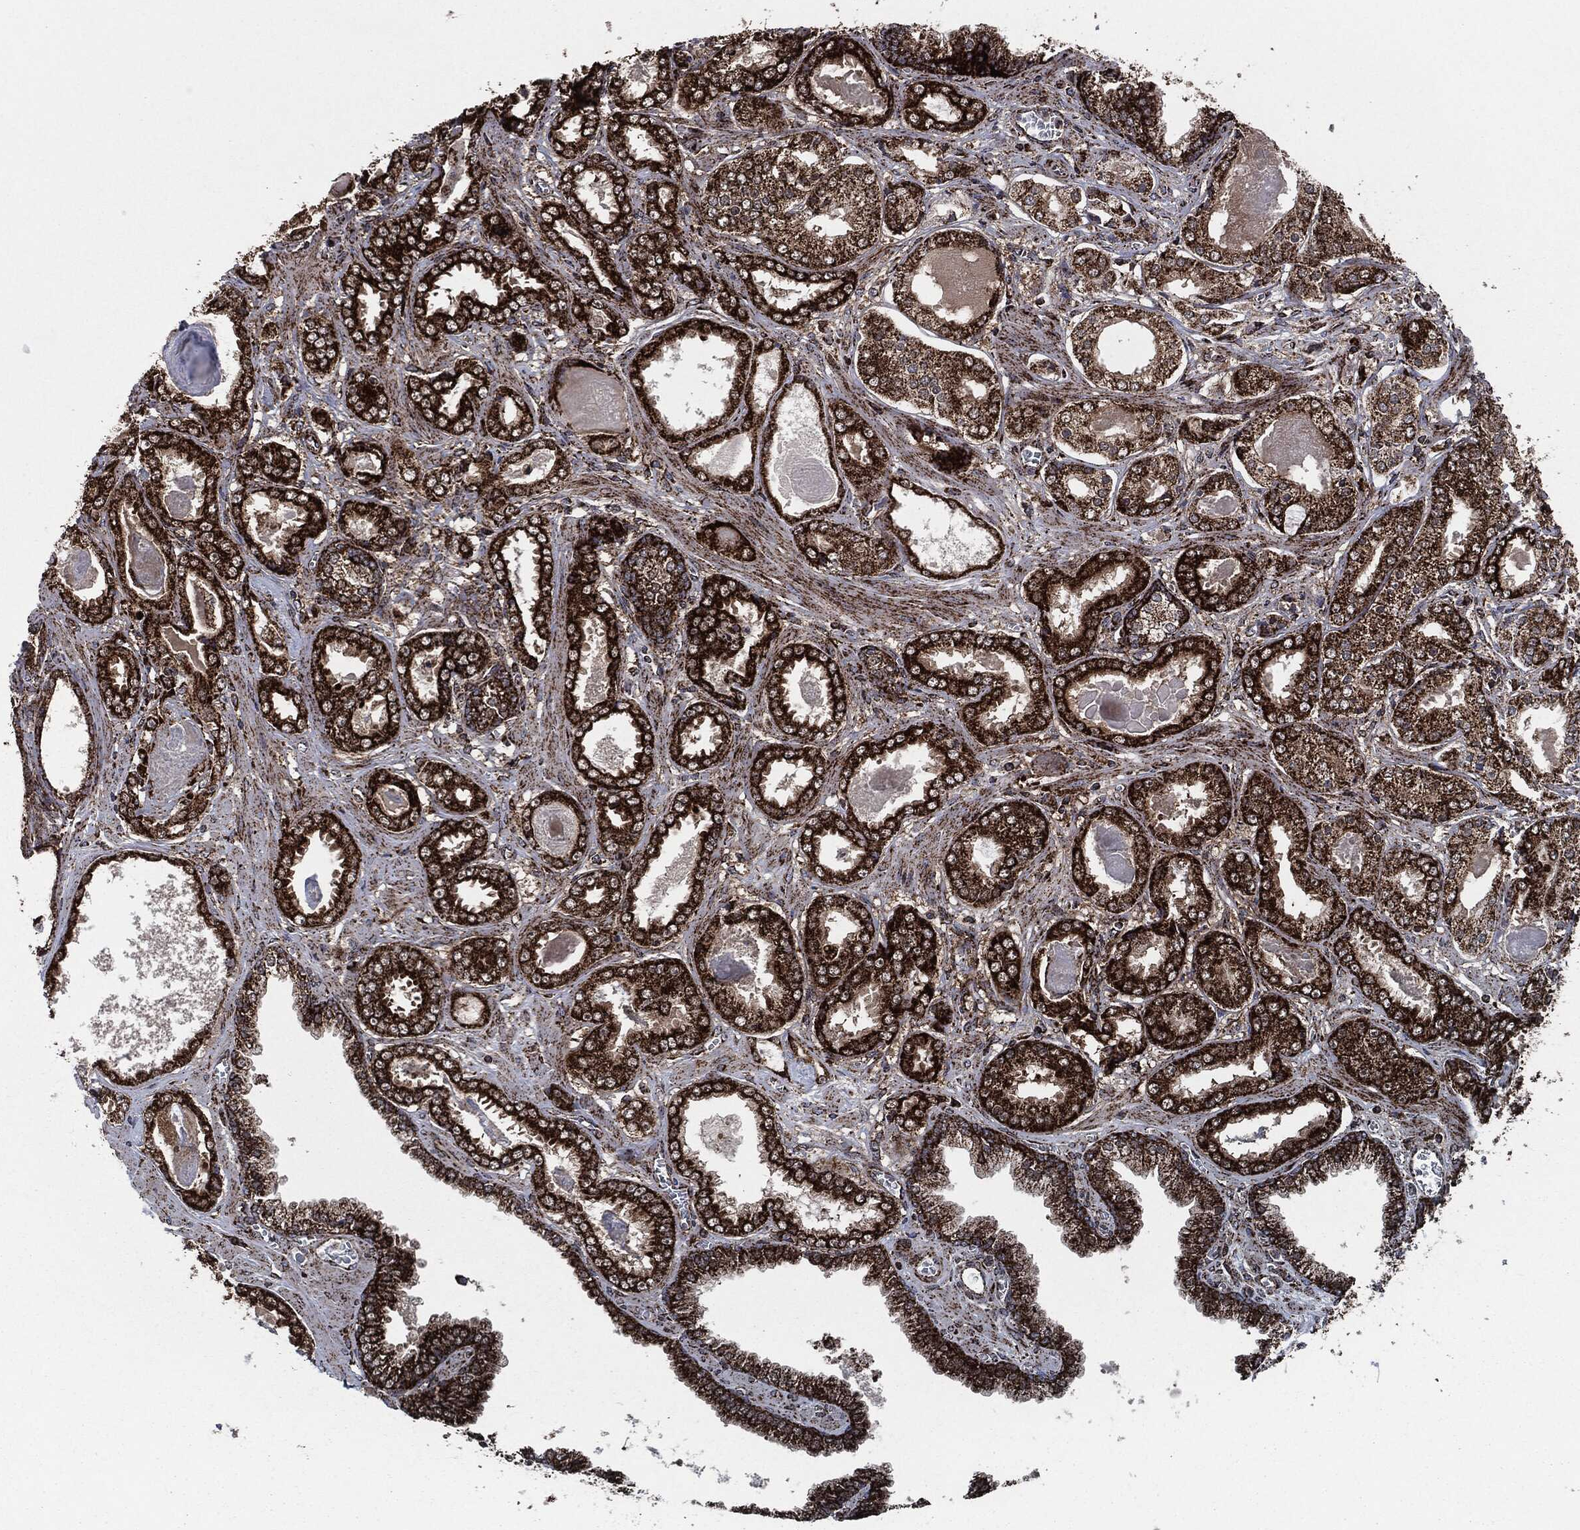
{"staining": {"intensity": "strong", "quantity": ">75%", "location": "cytoplasmic/membranous"}, "tissue": "prostate cancer", "cell_type": "Tumor cells", "image_type": "cancer", "snomed": [{"axis": "morphology", "description": "Adenocarcinoma, NOS"}, {"axis": "topography", "description": "Prostate"}], "caption": "Prostate adenocarcinoma tissue shows strong cytoplasmic/membranous expression in about >75% of tumor cells, visualized by immunohistochemistry.", "gene": "FH", "patient": {"sex": "male", "age": 56}}